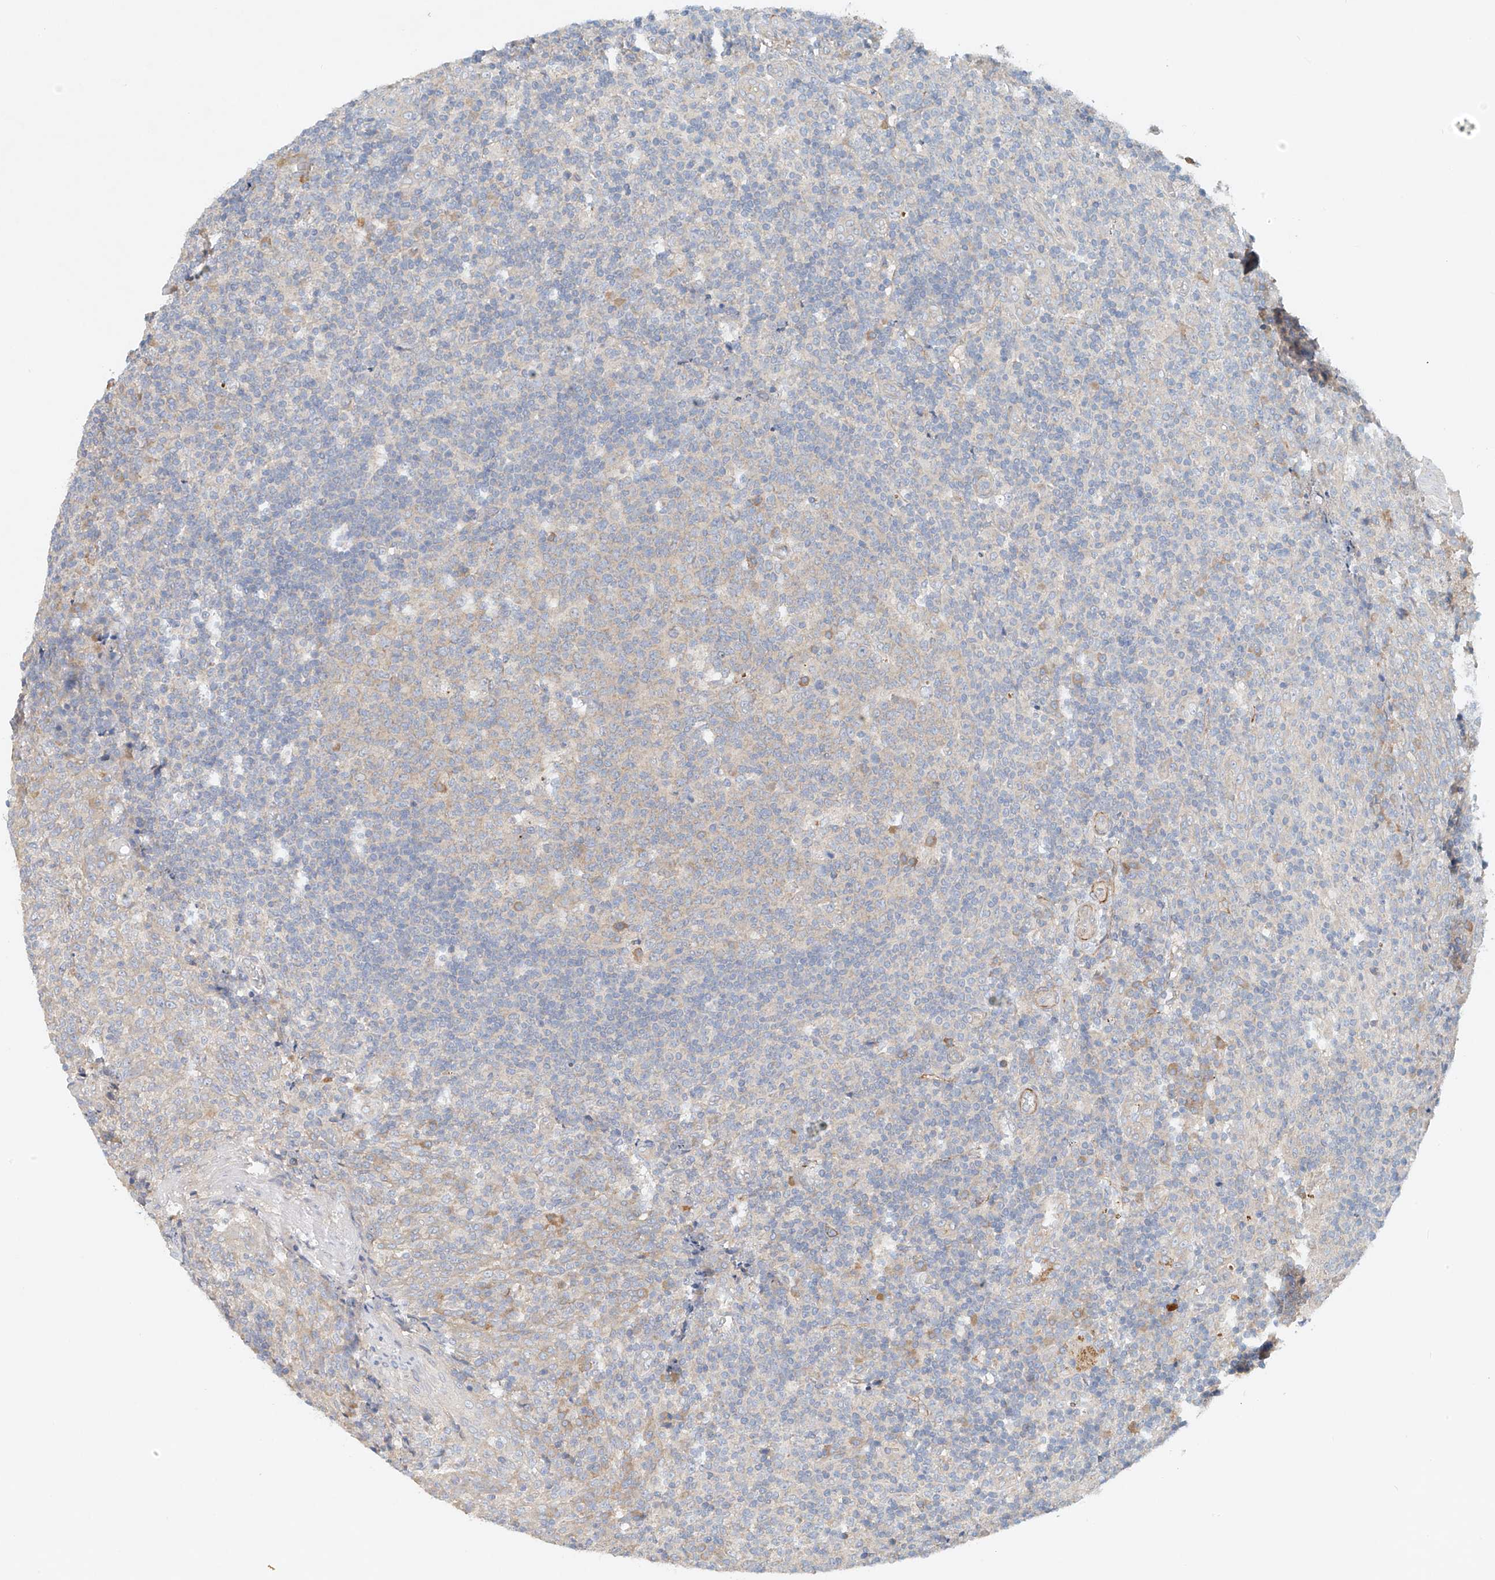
{"staining": {"intensity": "weak", "quantity": ">75%", "location": "cytoplasmic/membranous"}, "tissue": "tonsil", "cell_type": "Germinal center cells", "image_type": "normal", "snomed": [{"axis": "morphology", "description": "Normal tissue, NOS"}, {"axis": "topography", "description": "Tonsil"}], "caption": "IHC photomicrograph of unremarkable tonsil: tonsil stained using immunohistochemistry (IHC) shows low levels of weak protein expression localized specifically in the cytoplasmic/membranous of germinal center cells, appearing as a cytoplasmic/membranous brown color.", "gene": "ENSG00000266202", "patient": {"sex": "female", "age": 19}}